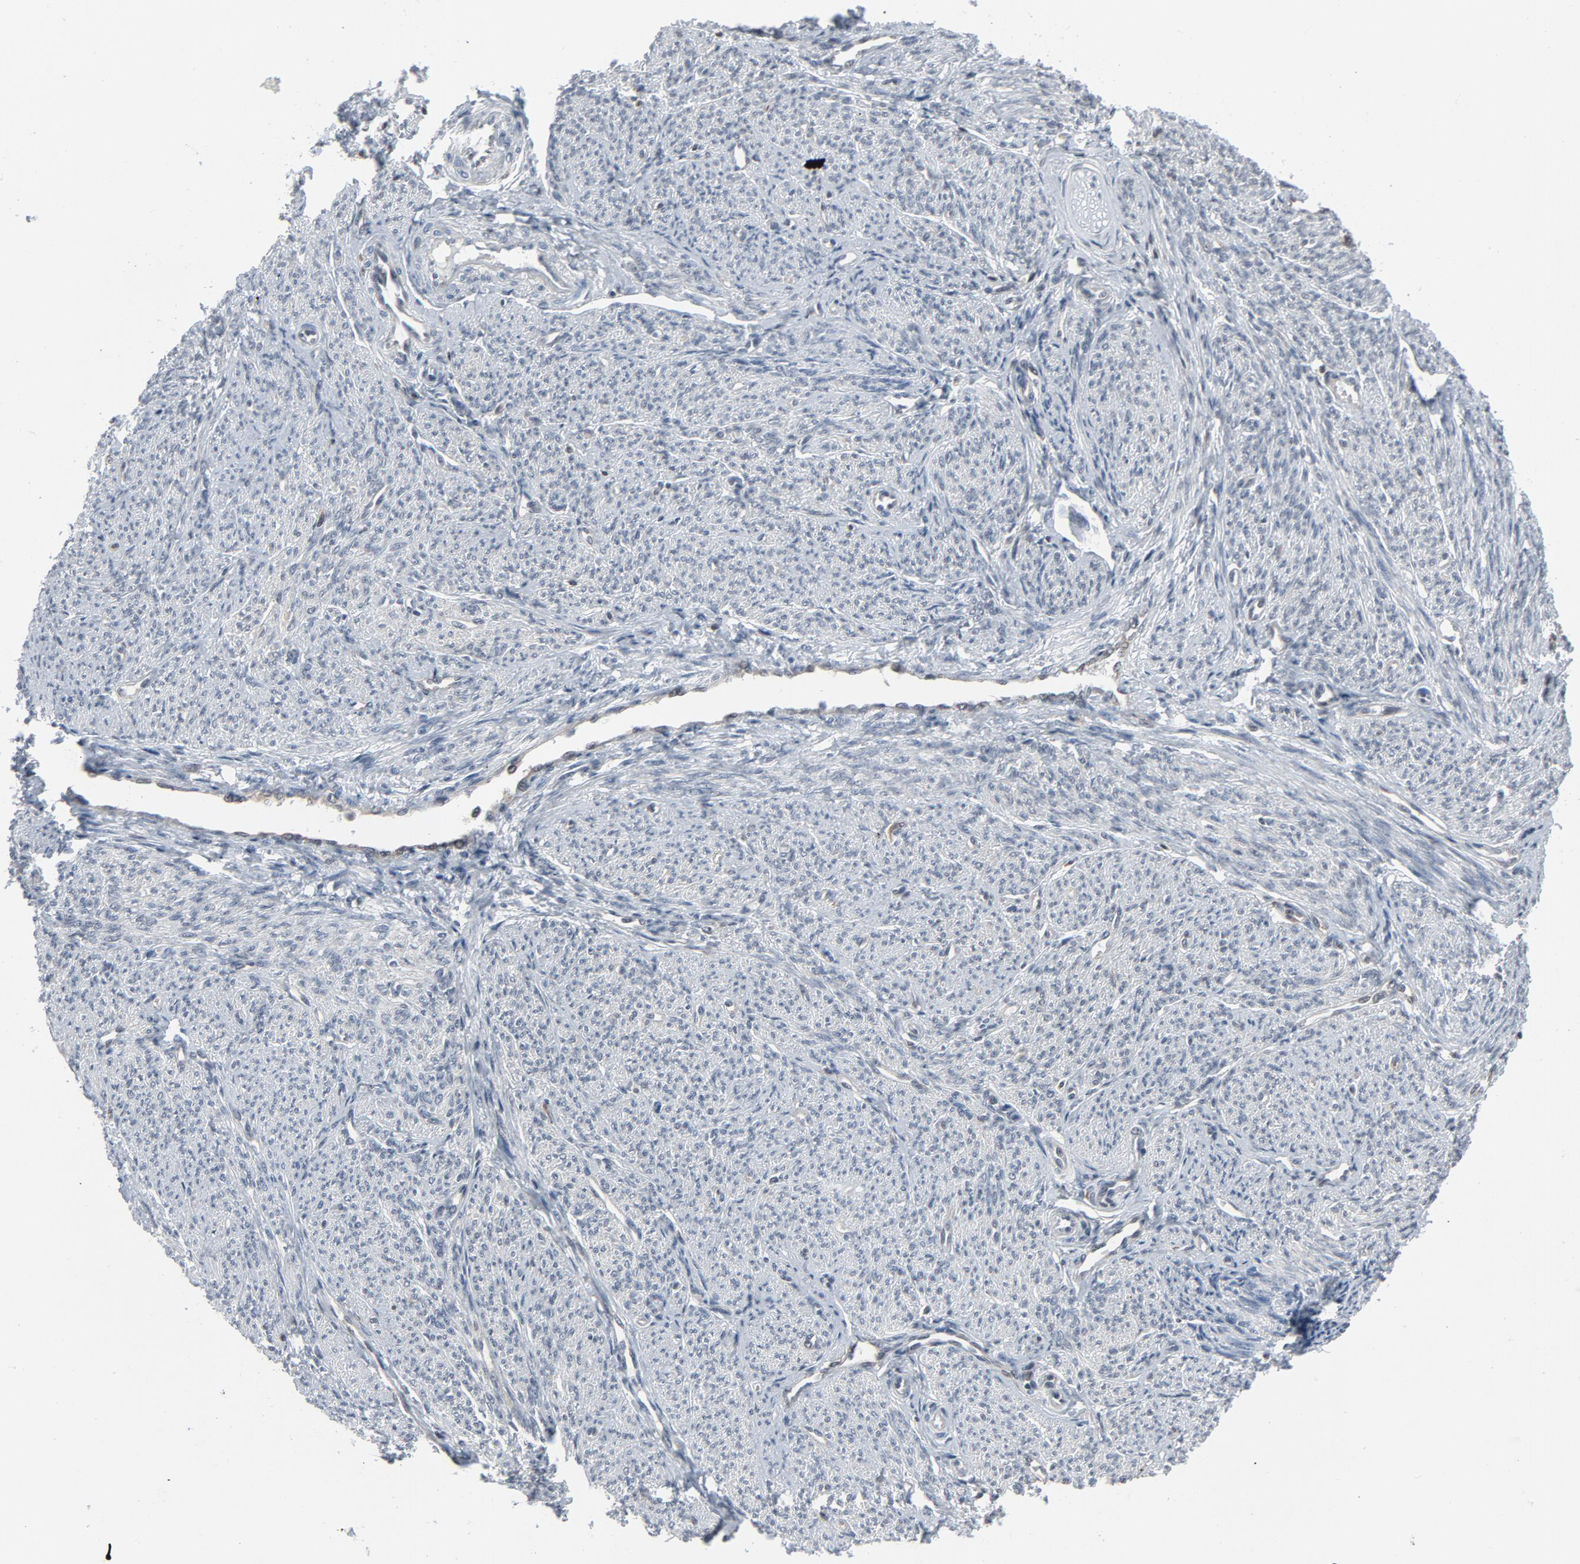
{"staining": {"intensity": "negative", "quantity": "none", "location": "none"}, "tissue": "smooth muscle", "cell_type": "Smooth muscle cells", "image_type": "normal", "snomed": [{"axis": "morphology", "description": "Normal tissue, NOS"}, {"axis": "topography", "description": "Smooth muscle"}], "caption": "Protein analysis of benign smooth muscle demonstrates no significant staining in smooth muscle cells.", "gene": "STAT5A", "patient": {"sex": "female", "age": 65}}